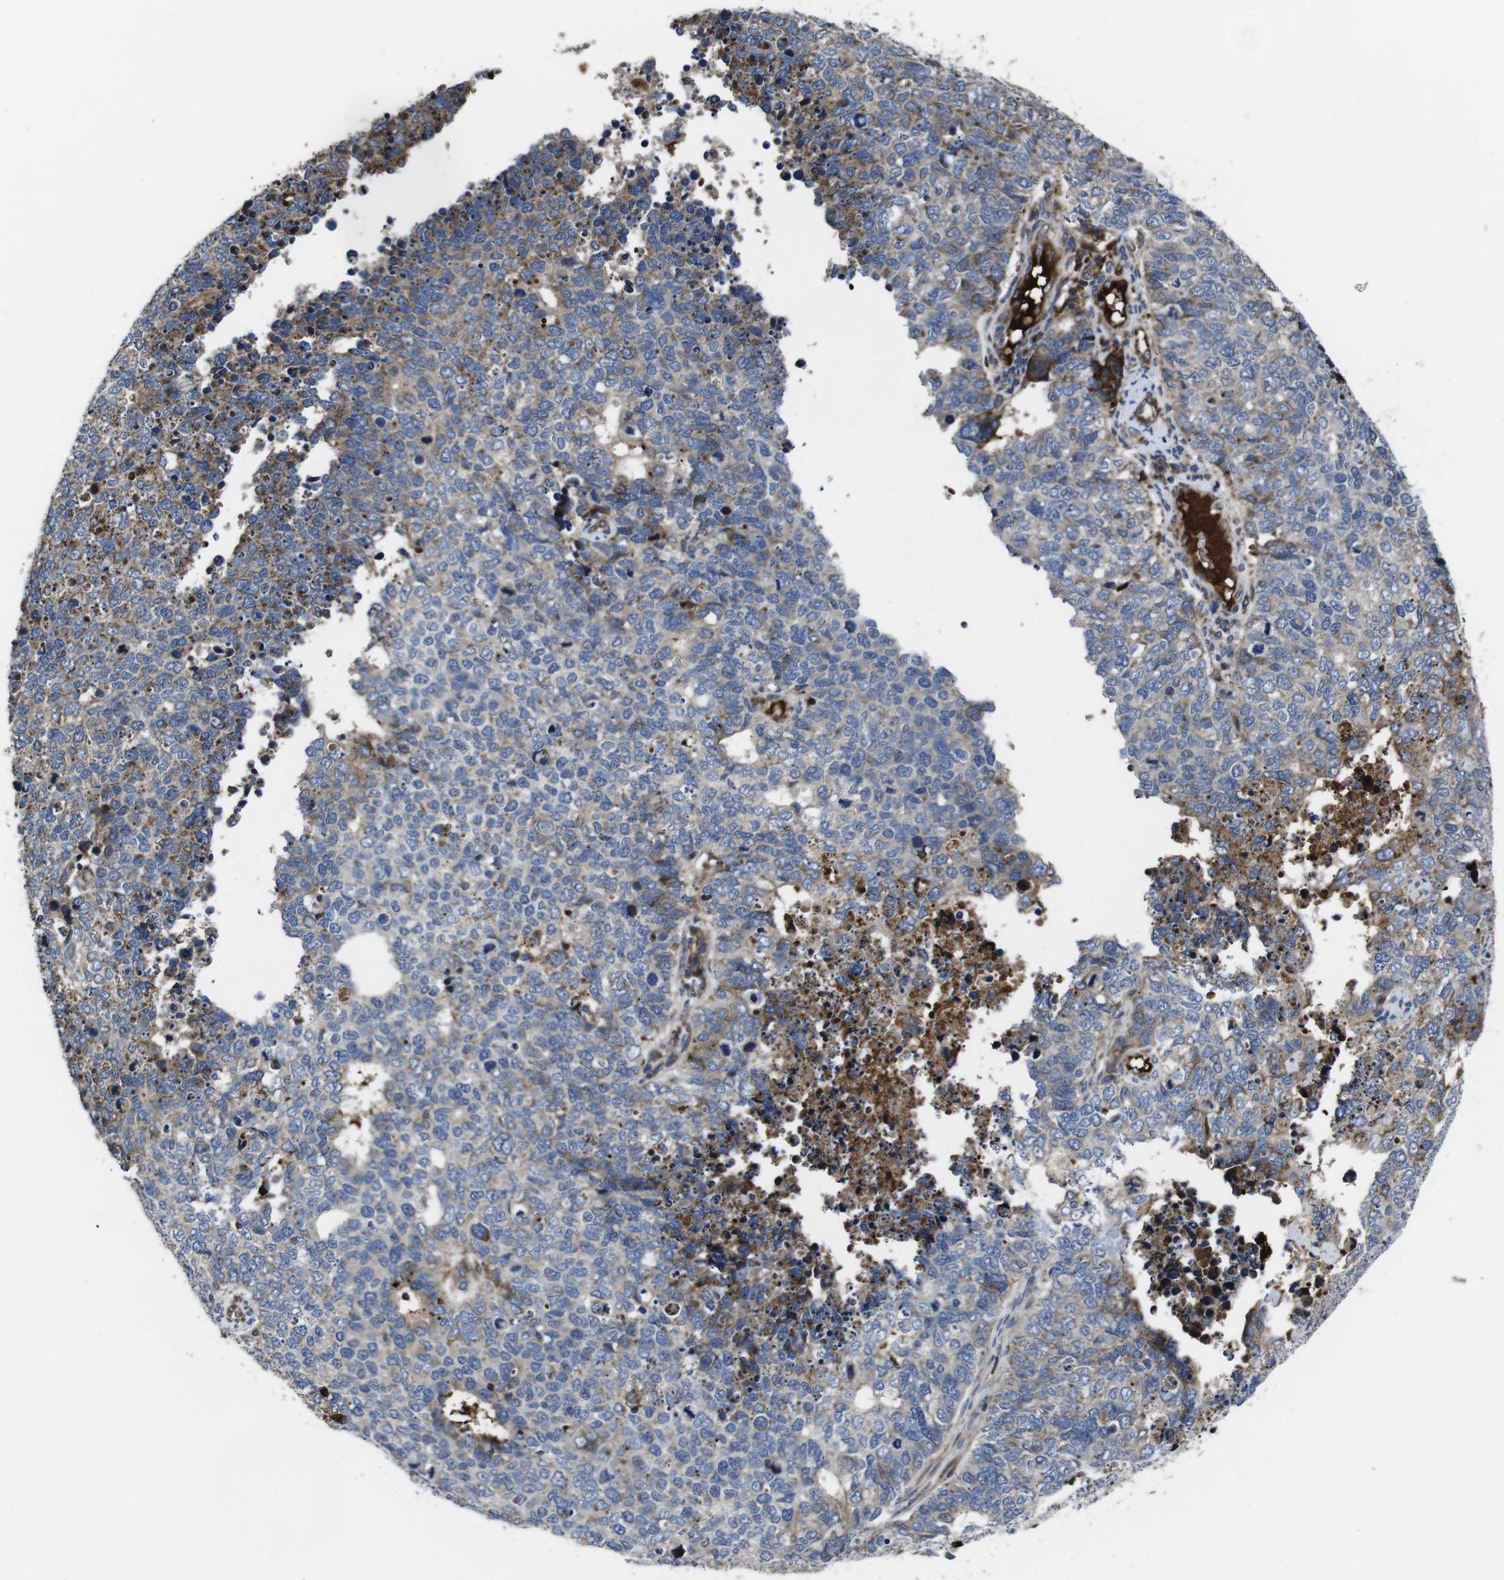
{"staining": {"intensity": "moderate", "quantity": "25%-75%", "location": "cytoplasmic/membranous"}, "tissue": "cervical cancer", "cell_type": "Tumor cells", "image_type": "cancer", "snomed": [{"axis": "morphology", "description": "Squamous cell carcinoma, NOS"}, {"axis": "topography", "description": "Cervix"}], "caption": "Protein expression analysis of human cervical squamous cell carcinoma reveals moderate cytoplasmic/membranous expression in approximately 25%-75% of tumor cells. (DAB IHC, brown staining for protein, blue staining for nuclei).", "gene": "SMYD3", "patient": {"sex": "female", "age": 63}}